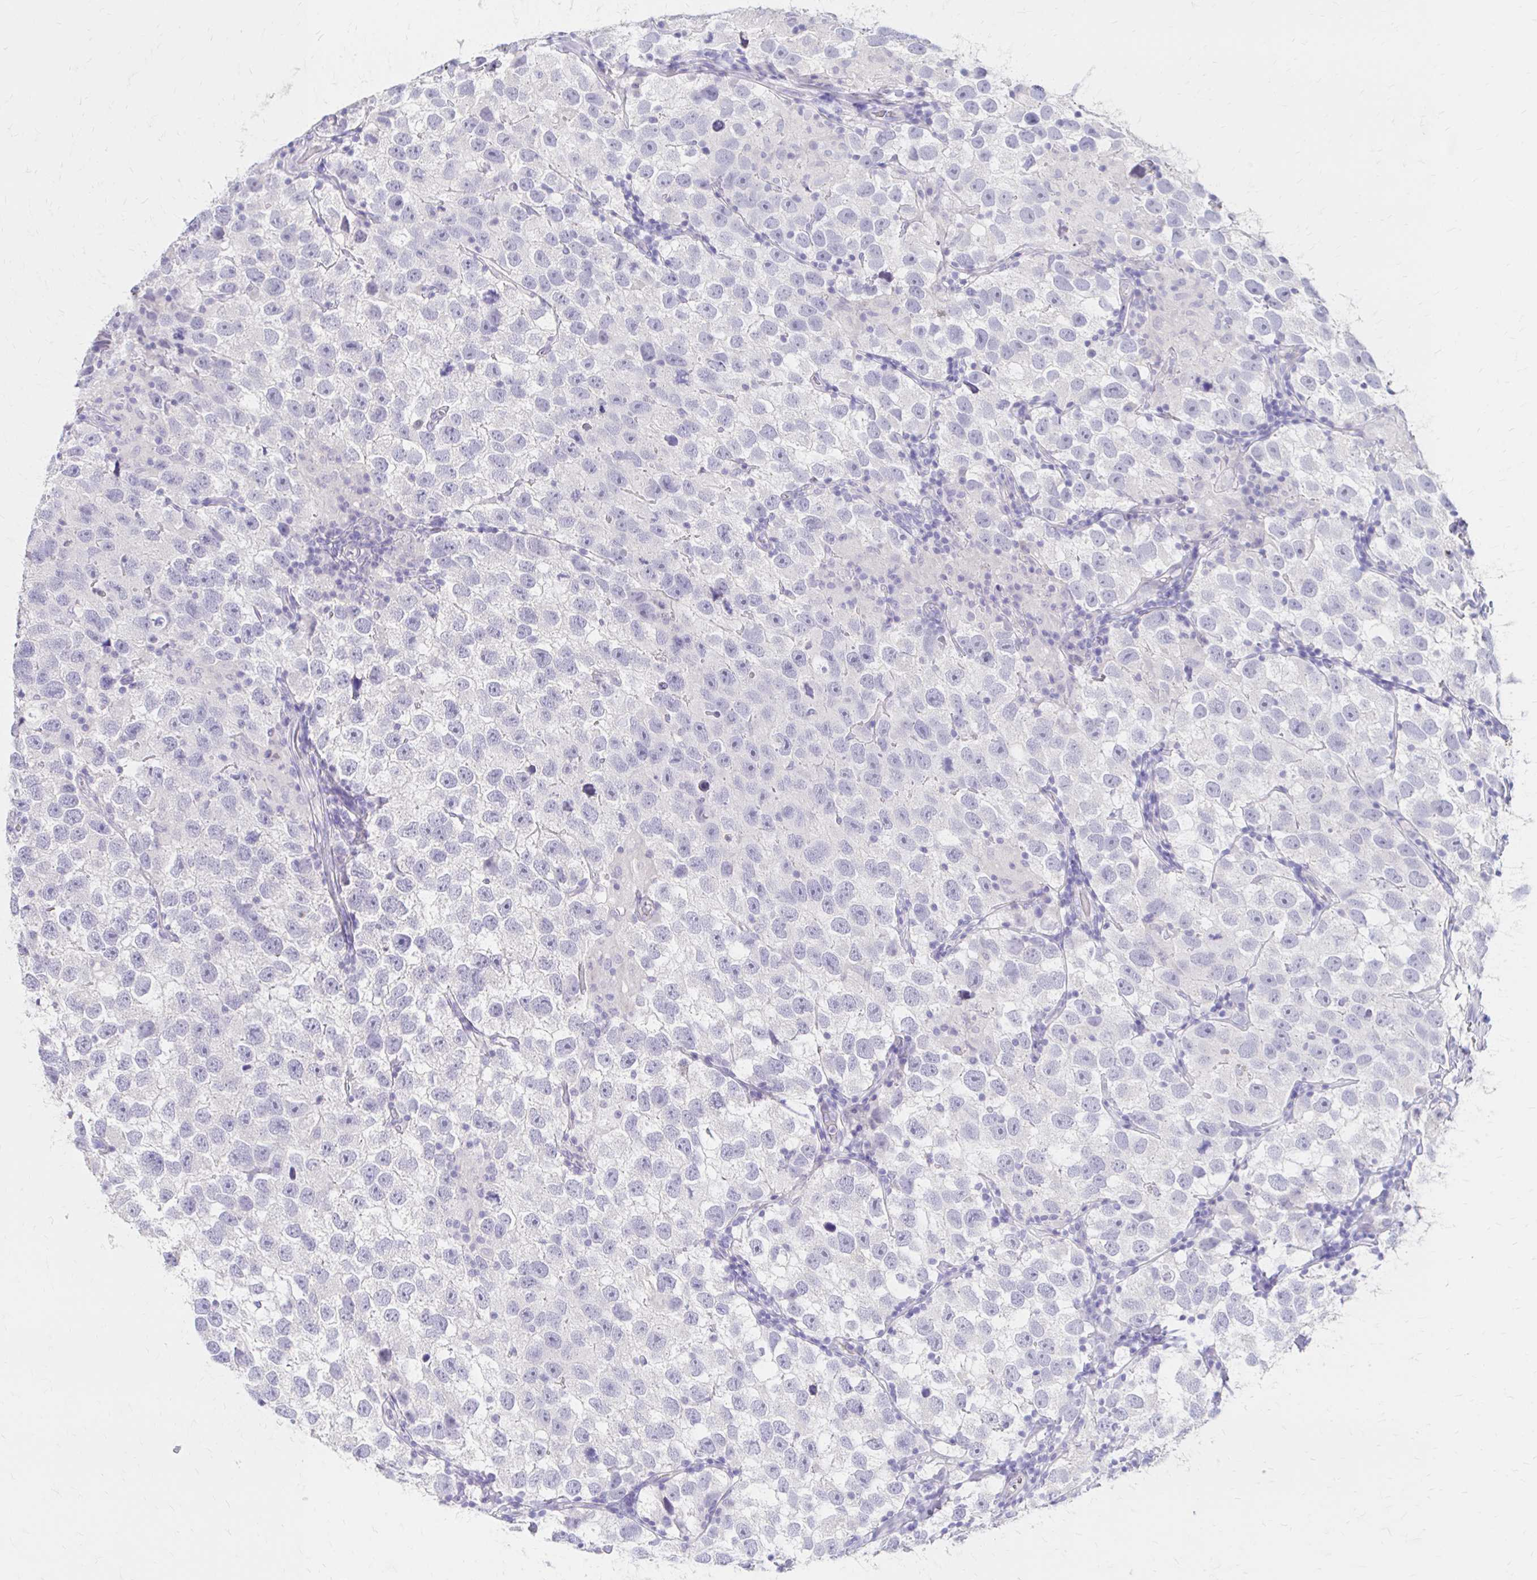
{"staining": {"intensity": "negative", "quantity": "none", "location": "none"}, "tissue": "testis cancer", "cell_type": "Tumor cells", "image_type": "cancer", "snomed": [{"axis": "morphology", "description": "Seminoma, NOS"}, {"axis": "topography", "description": "Testis"}], "caption": "Histopathology image shows no protein staining in tumor cells of testis cancer tissue.", "gene": "AZGP1", "patient": {"sex": "male", "age": 26}}